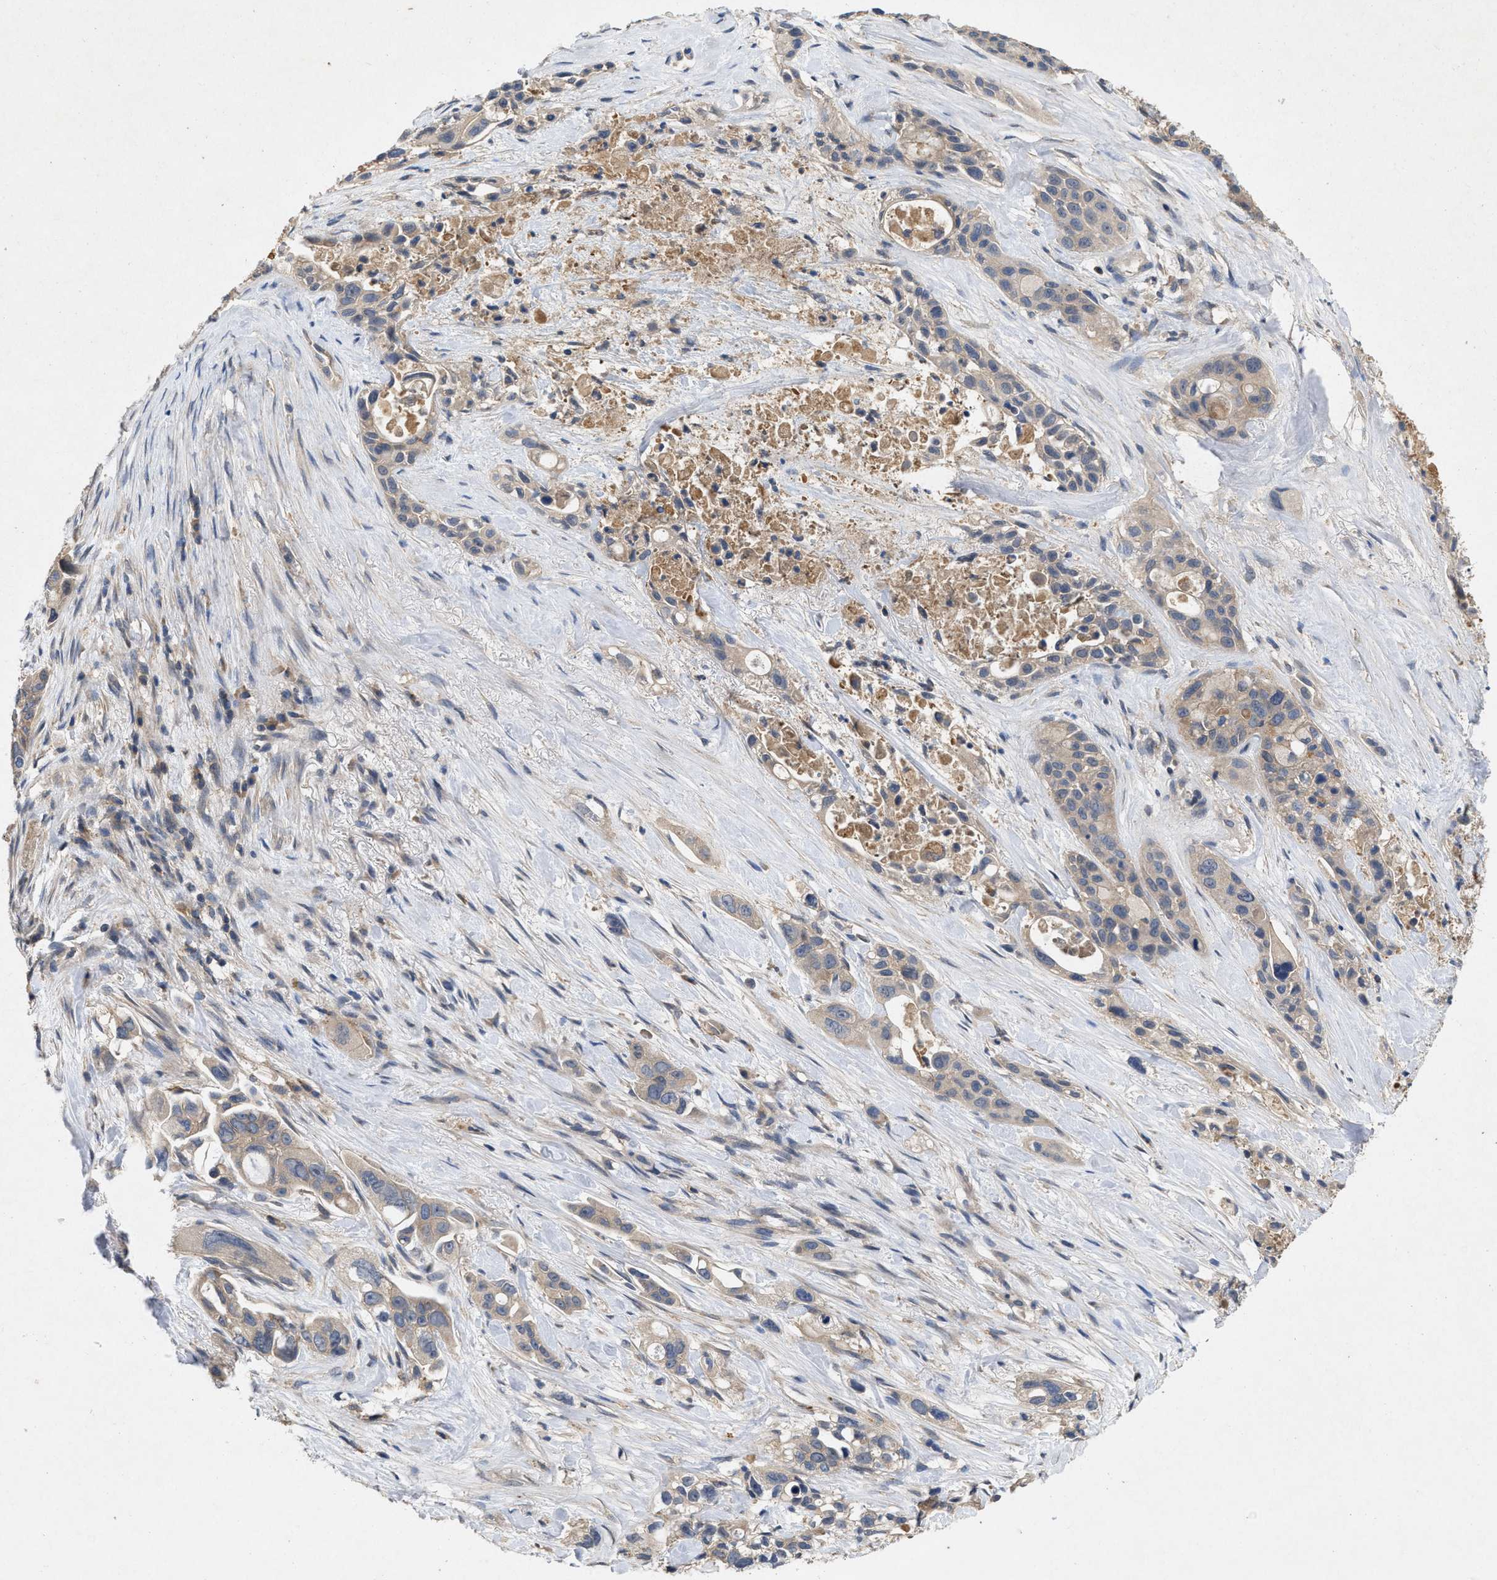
{"staining": {"intensity": "weak", "quantity": "25%-75%", "location": "cytoplasmic/membranous"}, "tissue": "pancreatic cancer", "cell_type": "Tumor cells", "image_type": "cancer", "snomed": [{"axis": "morphology", "description": "Adenocarcinoma, NOS"}, {"axis": "topography", "description": "Pancreas"}], "caption": "Immunohistochemistry photomicrograph of neoplastic tissue: pancreatic adenocarcinoma stained using immunohistochemistry exhibits low levels of weak protein expression localized specifically in the cytoplasmic/membranous of tumor cells, appearing as a cytoplasmic/membranous brown color.", "gene": "LPAR2", "patient": {"sex": "male", "age": 53}}